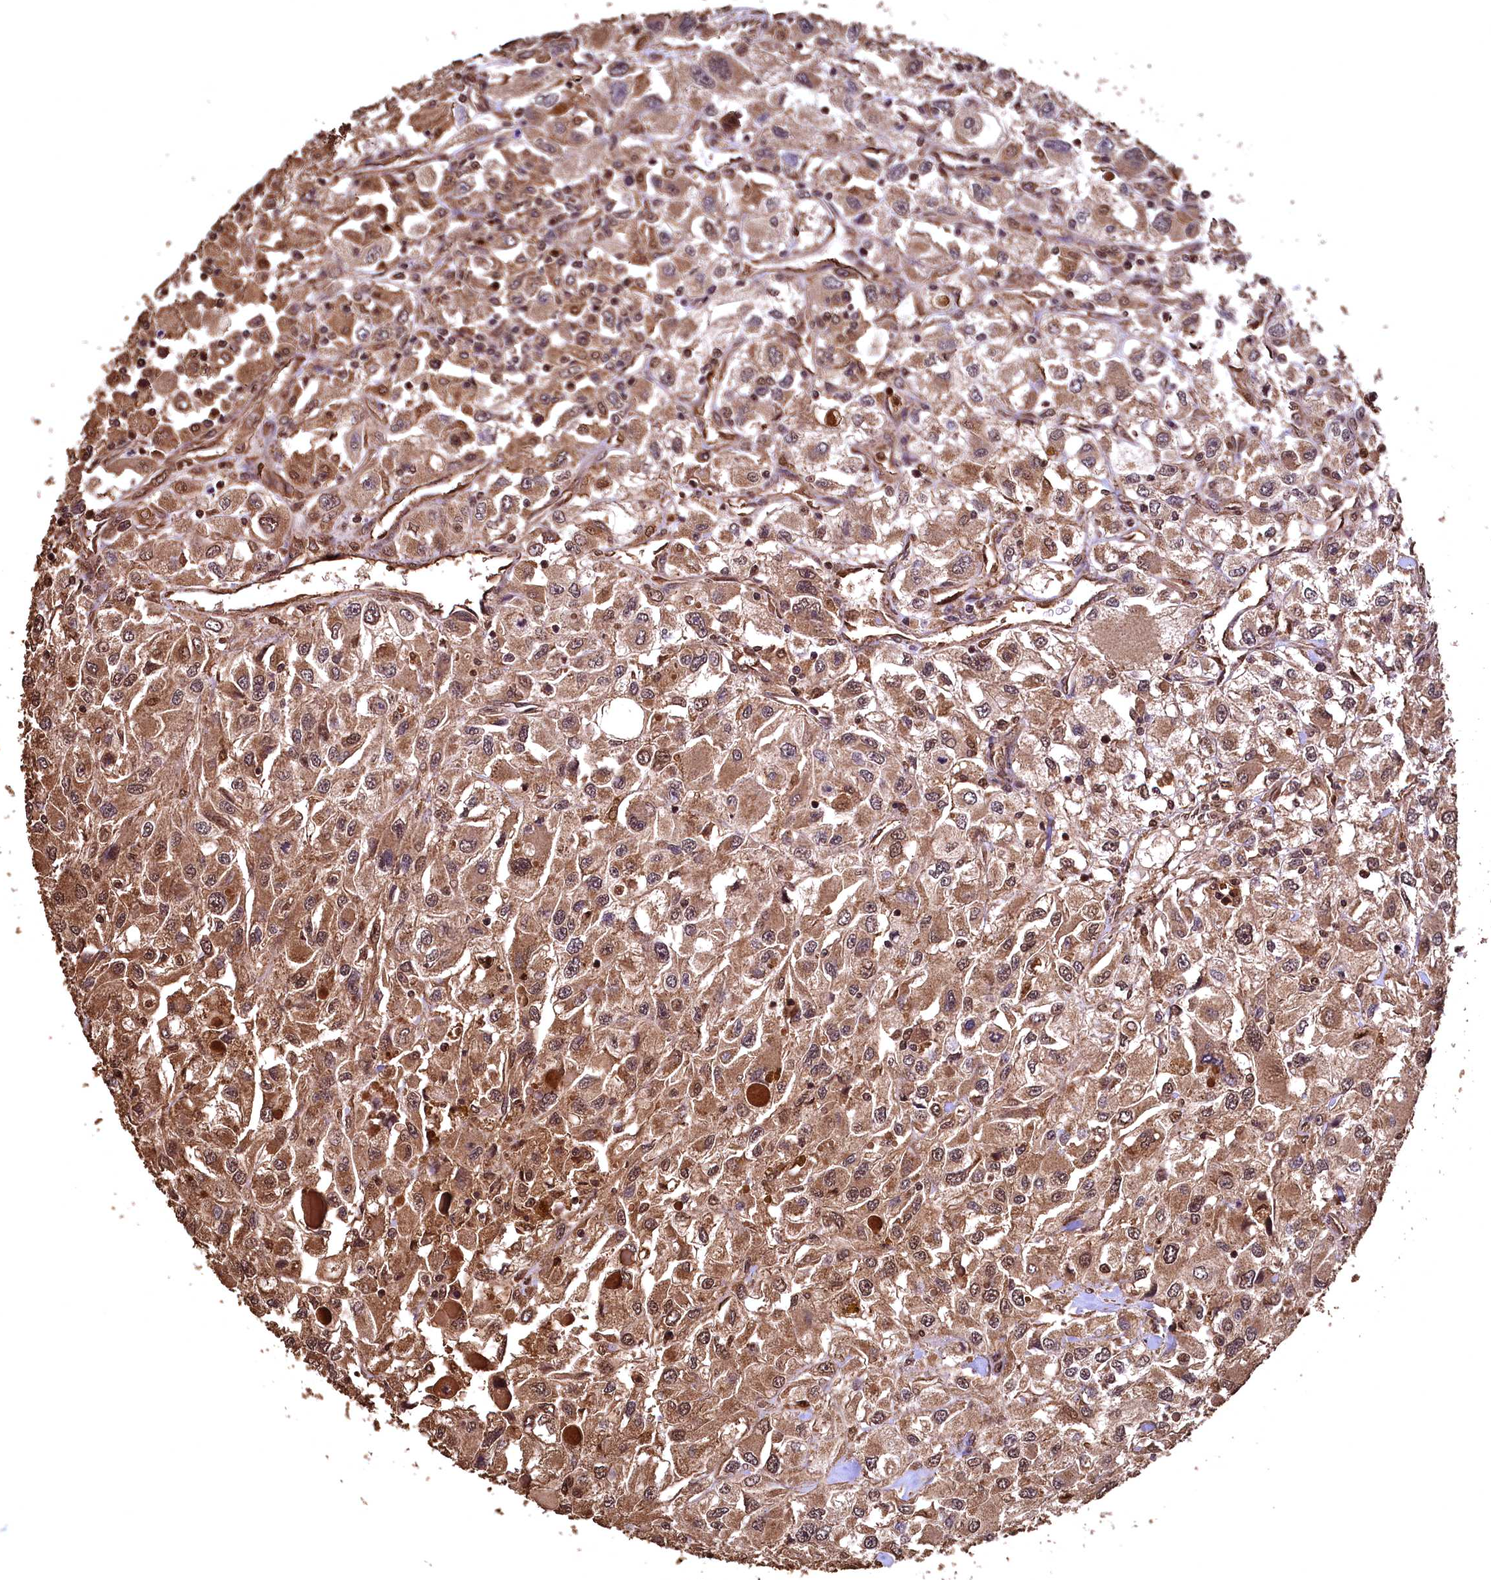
{"staining": {"intensity": "moderate", "quantity": ">75%", "location": "cytoplasmic/membranous,nuclear"}, "tissue": "renal cancer", "cell_type": "Tumor cells", "image_type": "cancer", "snomed": [{"axis": "morphology", "description": "Adenocarcinoma, NOS"}, {"axis": "topography", "description": "Kidney"}], "caption": "Renal cancer stained with a protein marker shows moderate staining in tumor cells.", "gene": "CEP57L1", "patient": {"sex": "female", "age": 52}}